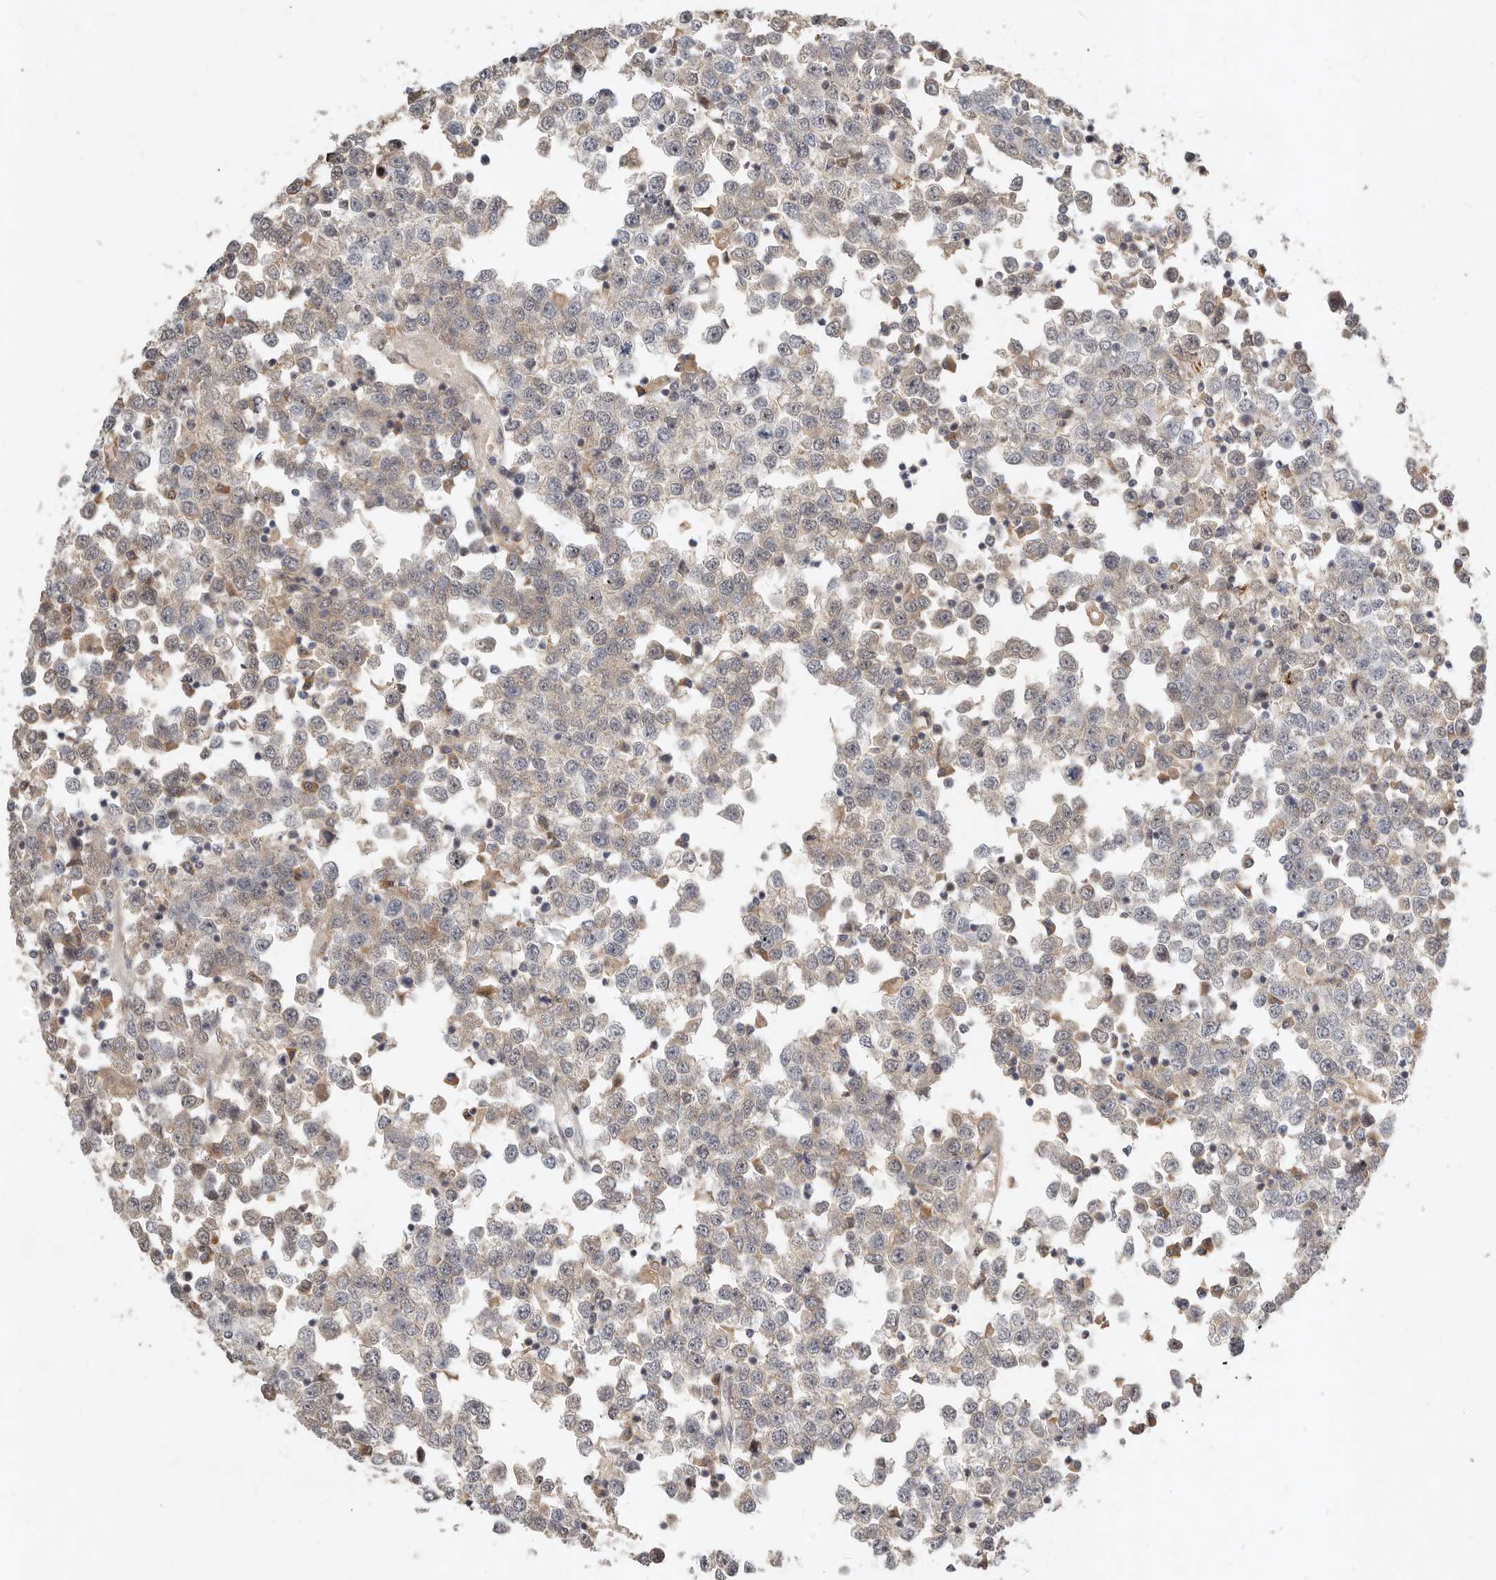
{"staining": {"intensity": "negative", "quantity": "none", "location": "none"}, "tissue": "testis cancer", "cell_type": "Tumor cells", "image_type": "cancer", "snomed": [{"axis": "morphology", "description": "Seminoma, NOS"}, {"axis": "topography", "description": "Testis"}], "caption": "Immunohistochemical staining of seminoma (testis) reveals no significant expression in tumor cells.", "gene": "MICALL2", "patient": {"sex": "male", "age": 65}}